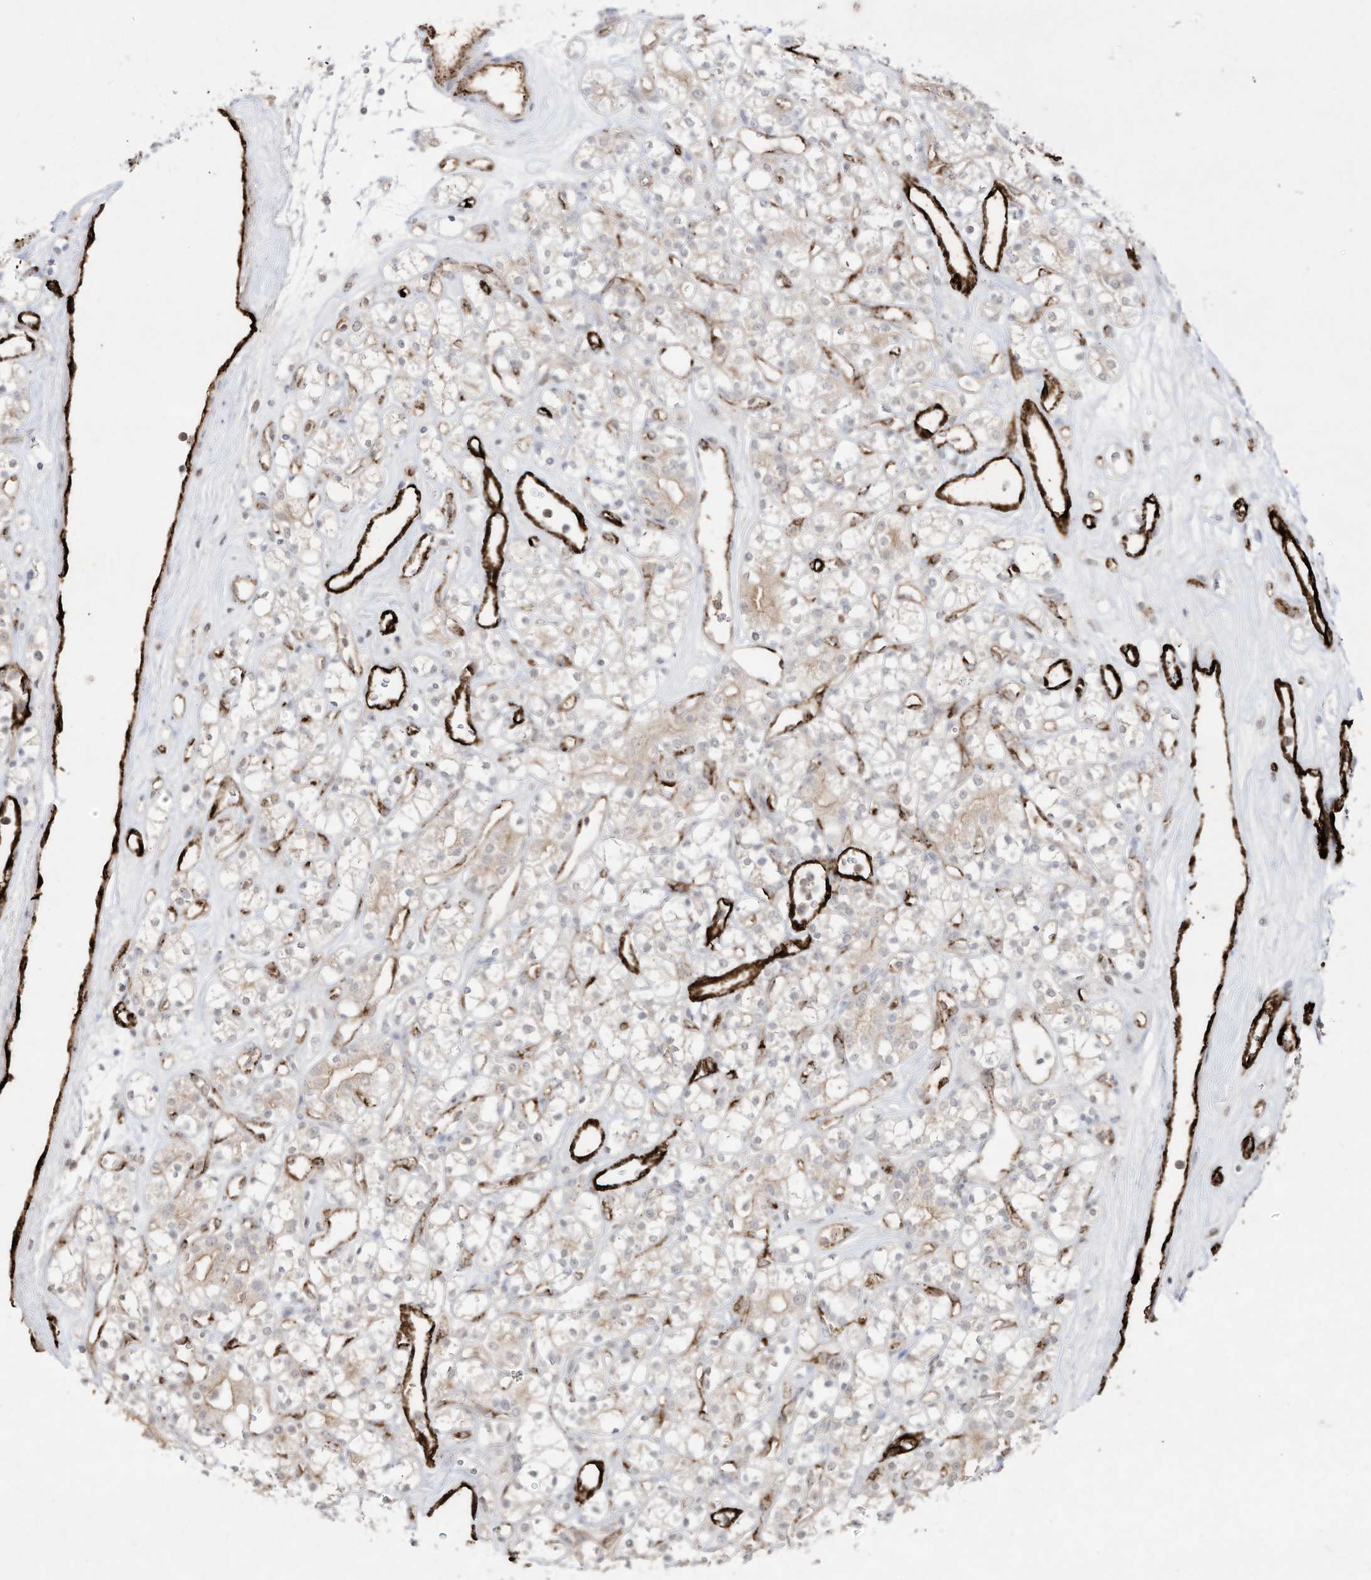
{"staining": {"intensity": "weak", "quantity": "<25%", "location": "cytoplasmic/membranous"}, "tissue": "renal cancer", "cell_type": "Tumor cells", "image_type": "cancer", "snomed": [{"axis": "morphology", "description": "Adenocarcinoma, NOS"}, {"axis": "topography", "description": "Kidney"}], "caption": "Tumor cells show no significant protein positivity in renal adenocarcinoma.", "gene": "ZGRF1", "patient": {"sex": "male", "age": 77}}